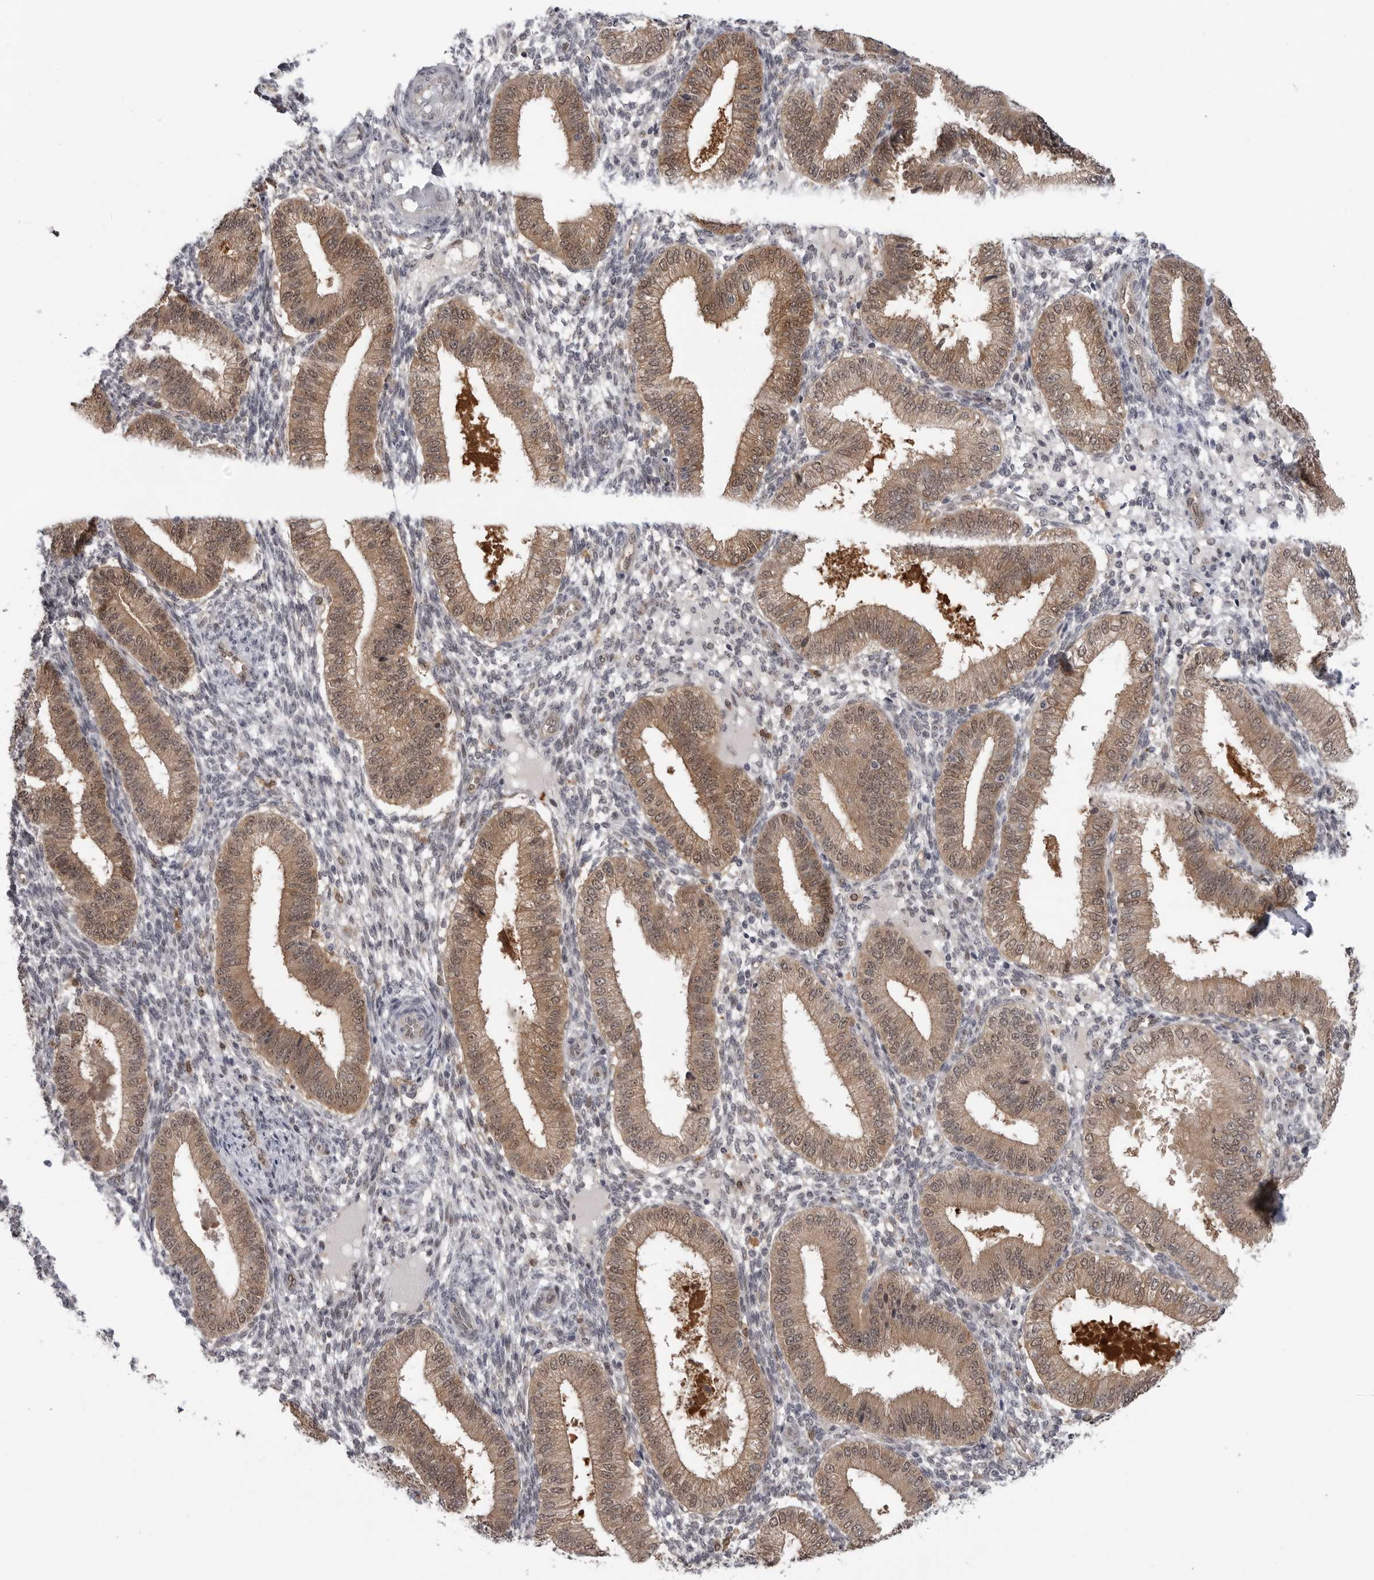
{"staining": {"intensity": "negative", "quantity": "none", "location": "none"}, "tissue": "endometrium", "cell_type": "Cells in endometrial stroma", "image_type": "normal", "snomed": [{"axis": "morphology", "description": "Normal tissue, NOS"}, {"axis": "topography", "description": "Endometrium"}], "caption": "Immunohistochemistry image of normal endometrium: human endometrium stained with DAB (3,3'-diaminobenzidine) demonstrates no significant protein positivity in cells in endometrial stroma. (DAB immunohistochemistry (IHC), high magnification).", "gene": "PNPO", "patient": {"sex": "female", "age": 39}}